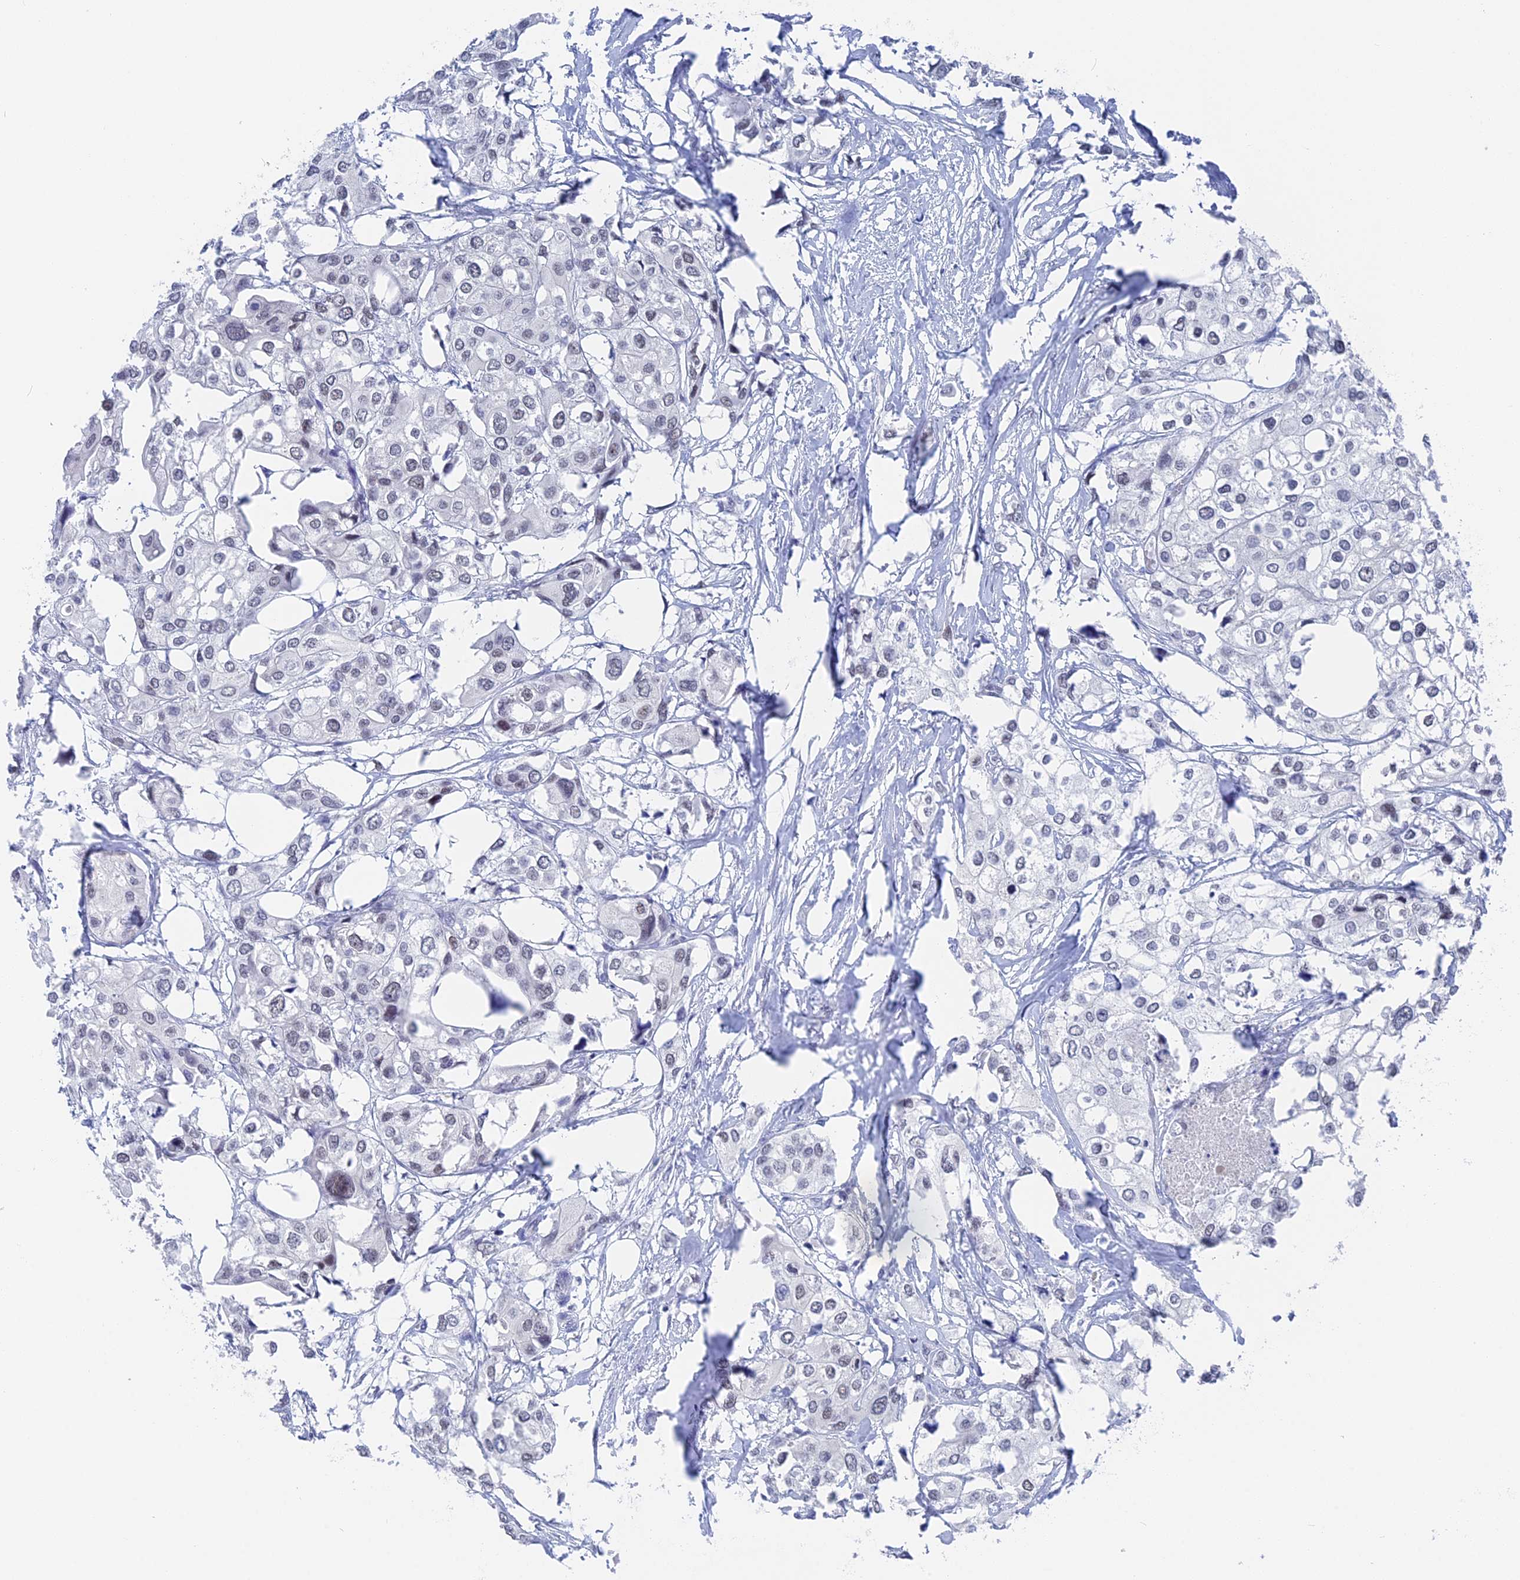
{"staining": {"intensity": "weak", "quantity": "<25%", "location": "nuclear"}, "tissue": "urothelial cancer", "cell_type": "Tumor cells", "image_type": "cancer", "snomed": [{"axis": "morphology", "description": "Urothelial carcinoma, High grade"}, {"axis": "topography", "description": "Urinary bladder"}], "caption": "DAB immunohistochemical staining of human urothelial carcinoma (high-grade) displays no significant positivity in tumor cells. (Stains: DAB (3,3'-diaminobenzidine) immunohistochemistry (IHC) with hematoxylin counter stain, Microscopy: brightfield microscopy at high magnification).", "gene": "BRD2", "patient": {"sex": "male", "age": 64}}